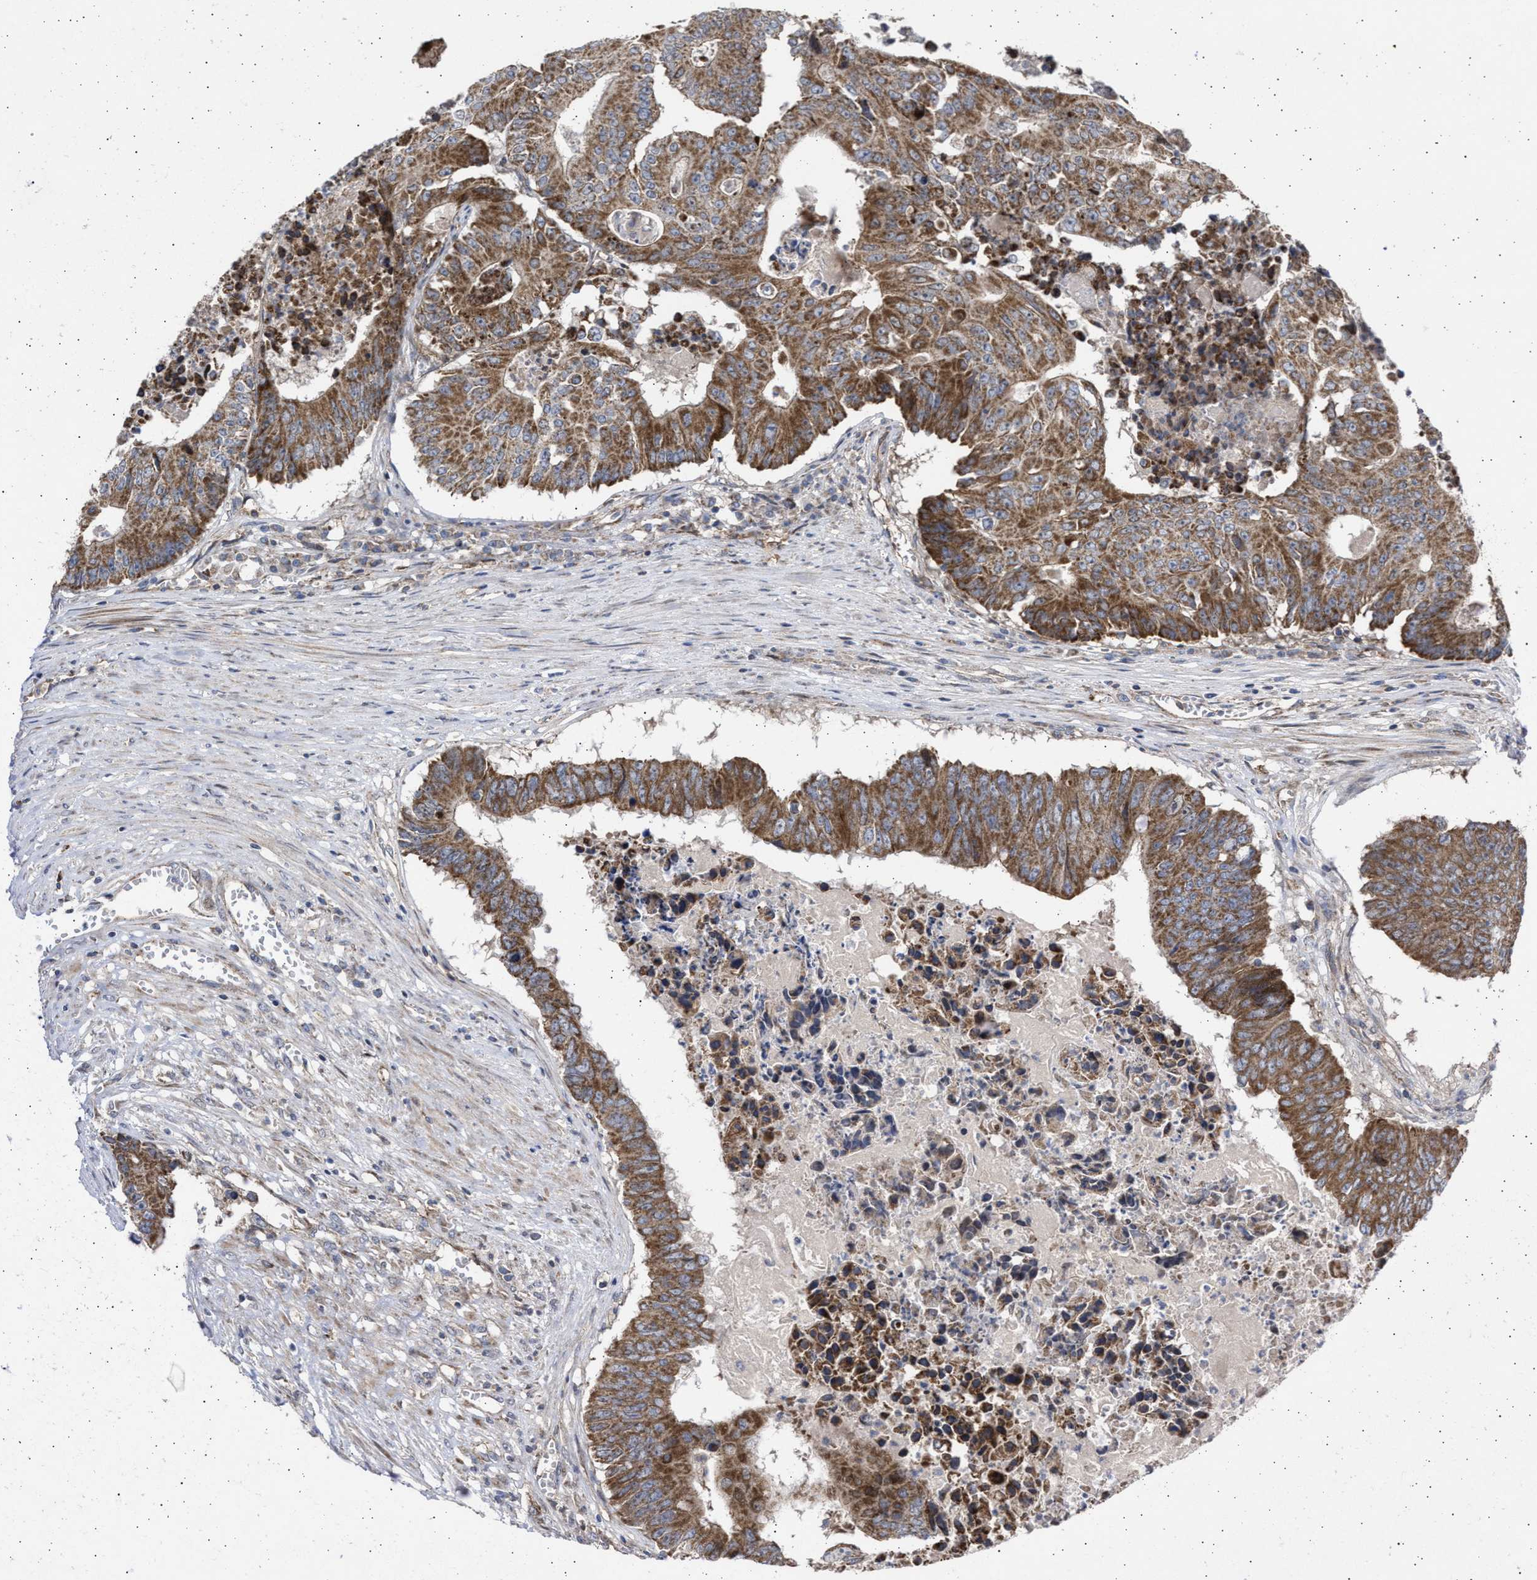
{"staining": {"intensity": "moderate", "quantity": ">75%", "location": "cytoplasmic/membranous"}, "tissue": "colorectal cancer", "cell_type": "Tumor cells", "image_type": "cancer", "snomed": [{"axis": "morphology", "description": "Adenocarcinoma, NOS"}, {"axis": "topography", "description": "Colon"}], "caption": "Human colorectal cancer stained with a protein marker exhibits moderate staining in tumor cells.", "gene": "TTC19", "patient": {"sex": "male", "age": 87}}